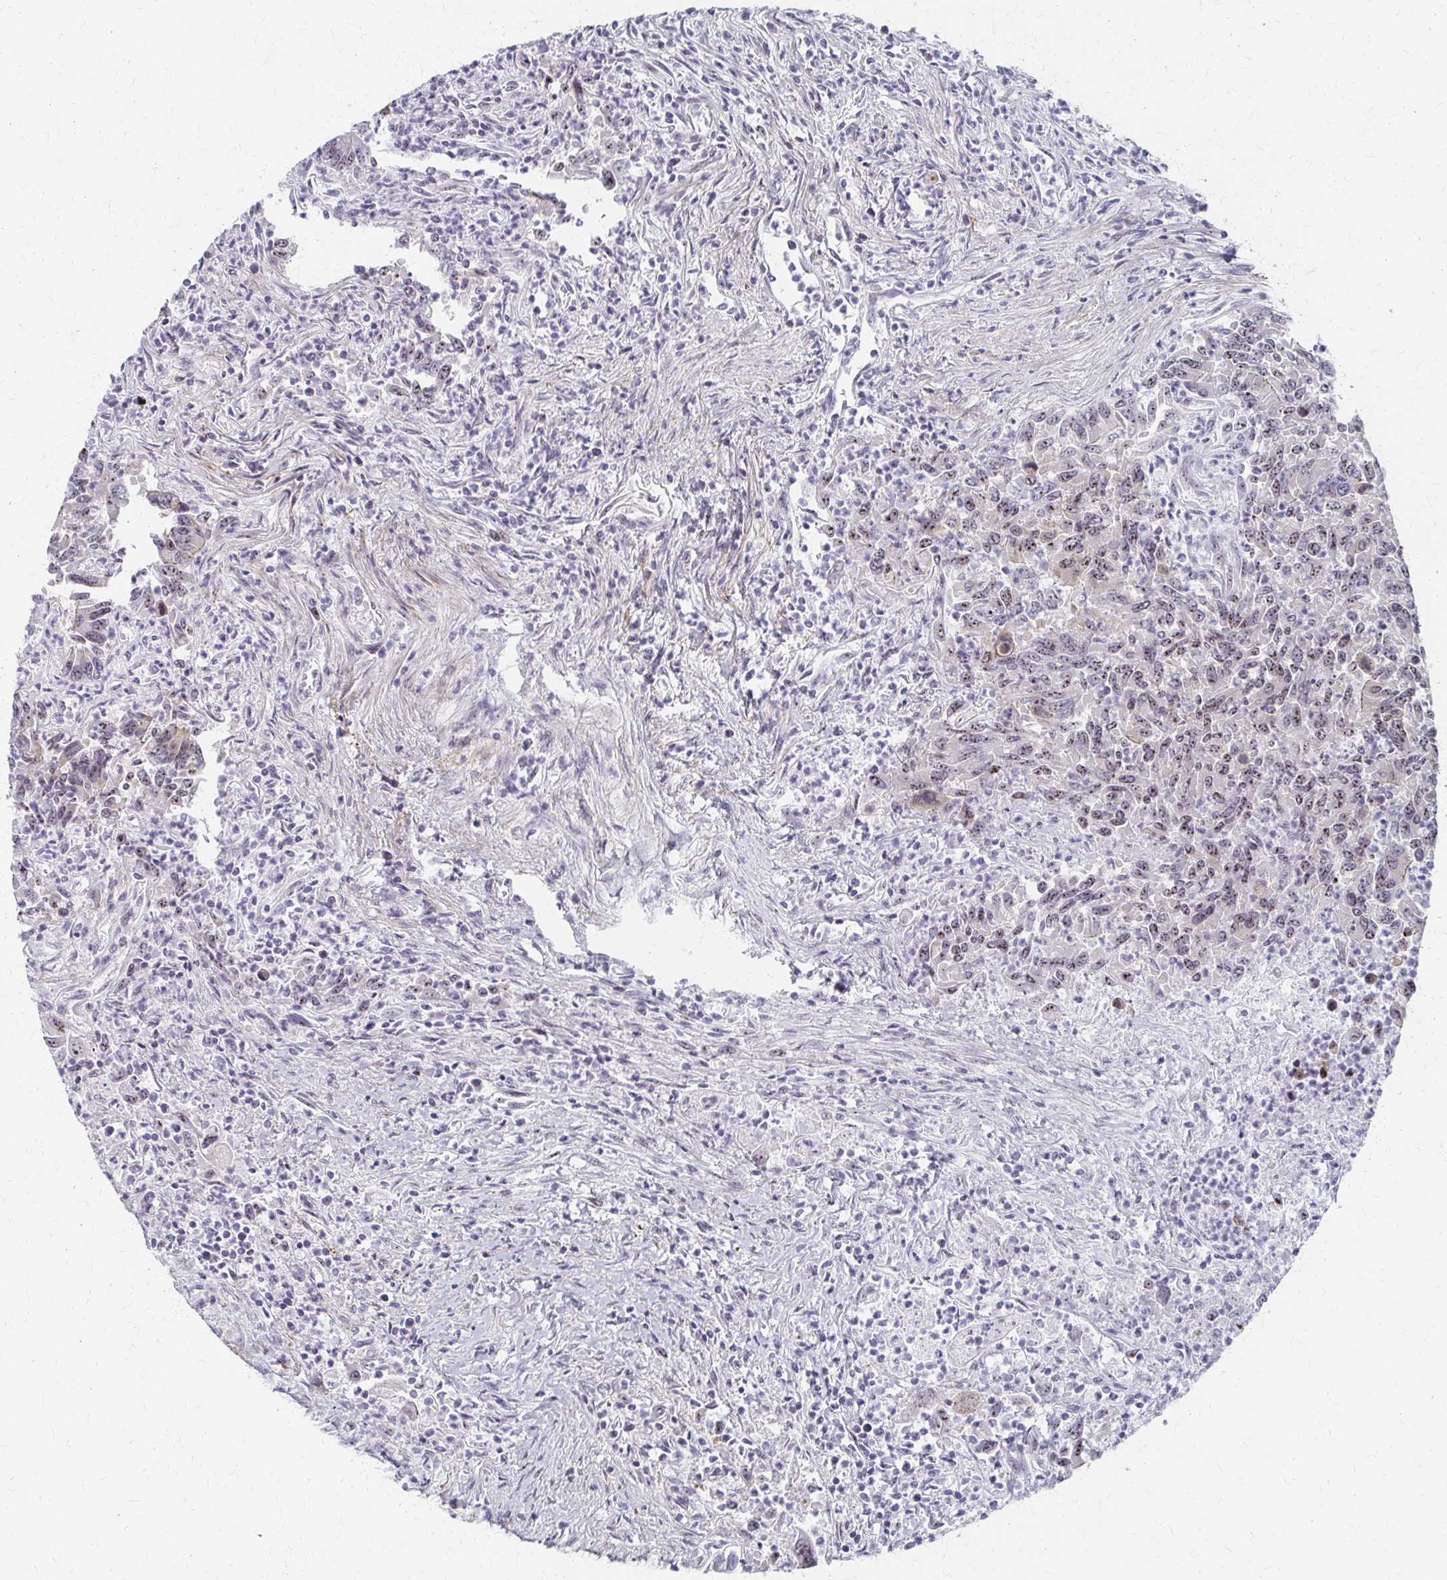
{"staining": {"intensity": "moderate", "quantity": "25%-75%", "location": "nuclear"}, "tissue": "colorectal cancer", "cell_type": "Tumor cells", "image_type": "cancer", "snomed": [{"axis": "morphology", "description": "Adenocarcinoma, NOS"}, {"axis": "topography", "description": "Colon"}], "caption": "Colorectal cancer tissue shows moderate nuclear expression in about 25%-75% of tumor cells", "gene": "PES1", "patient": {"sex": "female", "age": 67}}